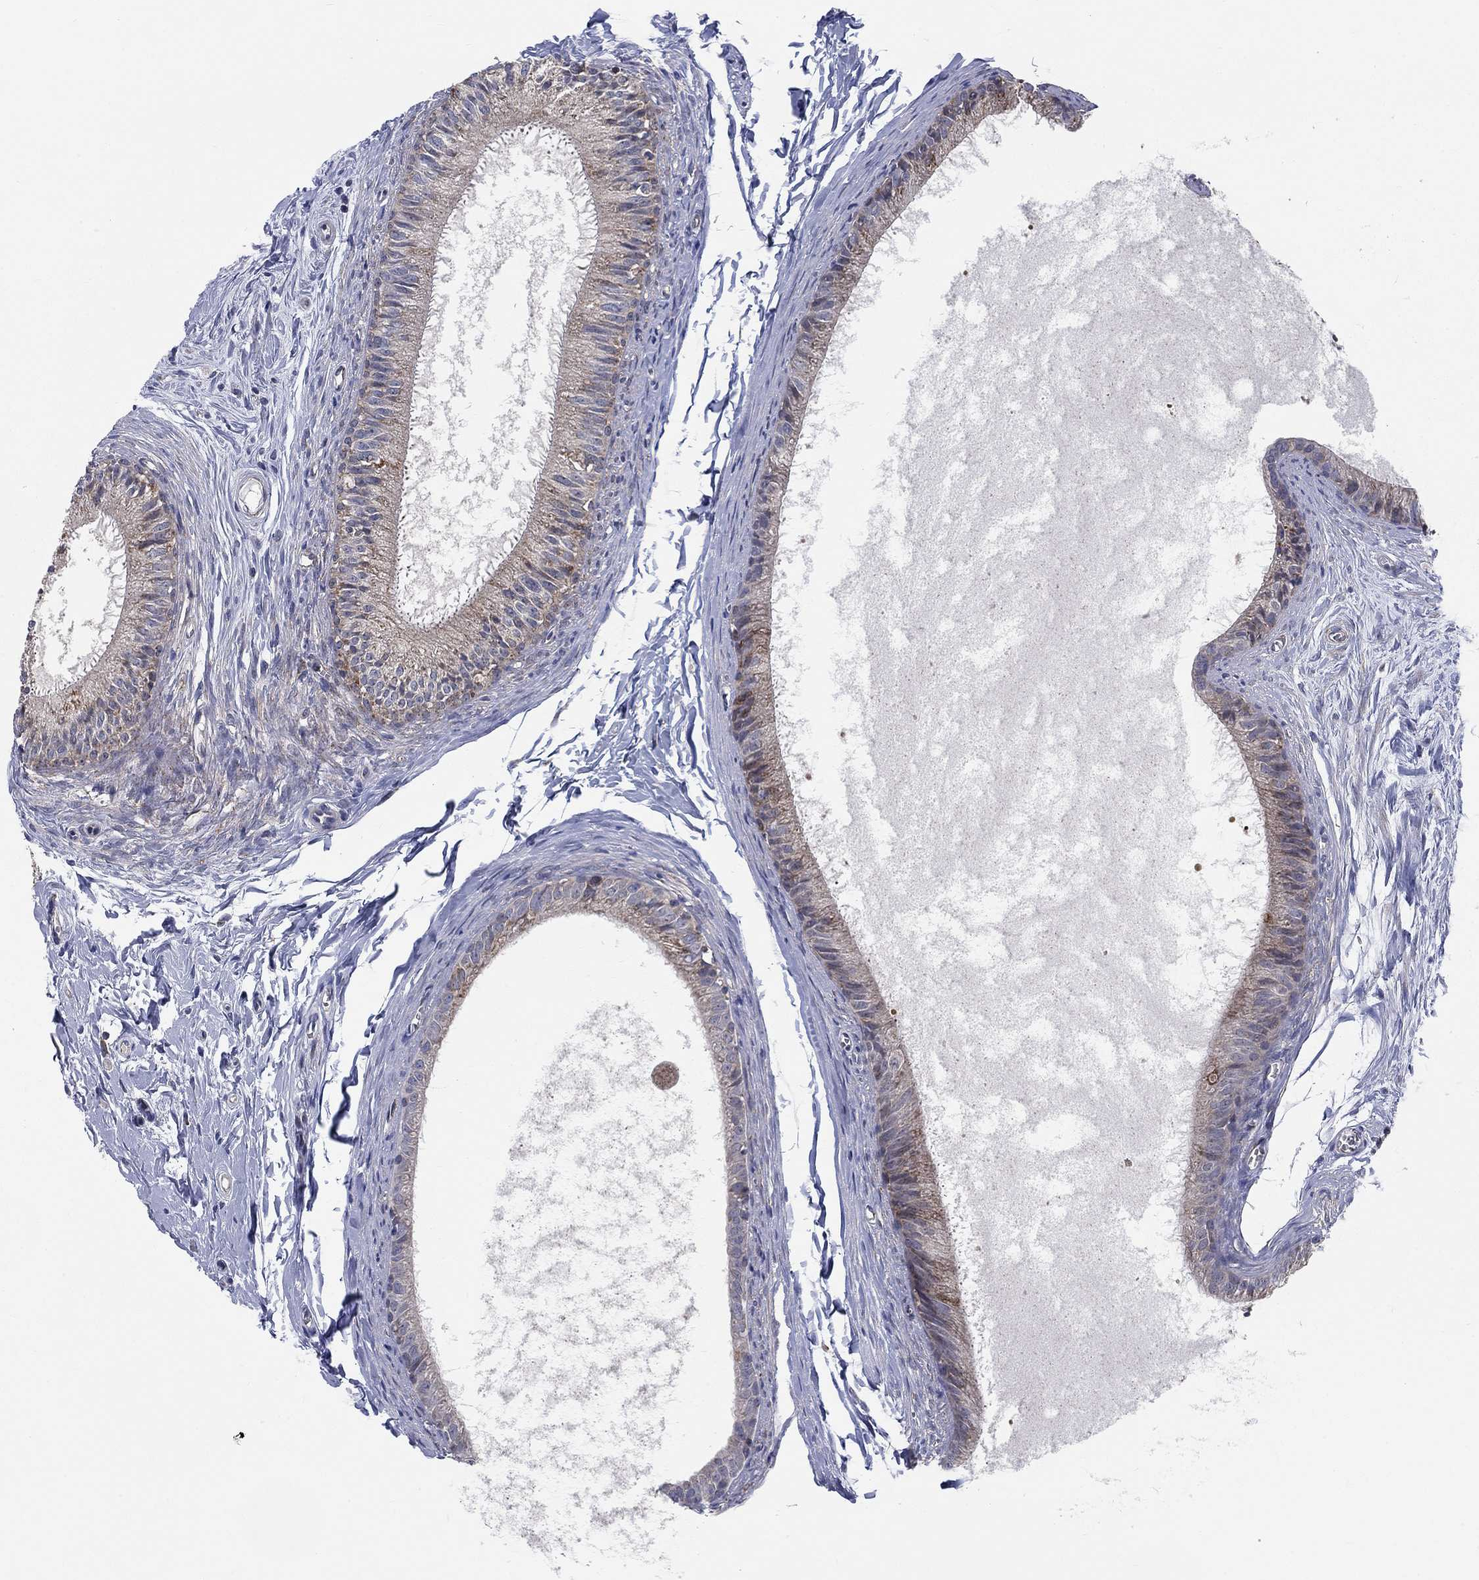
{"staining": {"intensity": "moderate", "quantity": "25%-75%", "location": "cytoplasmic/membranous"}, "tissue": "epididymis", "cell_type": "Glandular cells", "image_type": "normal", "snomed": [{"axis": "morphology", "description": "Normal tissue, NOS"}, {"axis": "topography", "description": "Epididymis"}], "caption": "Immunohistochemical staining of benign epididymis exhibits medium levels of moderate cytoplasmic/membranous expression in about 25%-75% of glandular cells. (DAB IHC, brown staining for protein, blue staining for nuclei).", "gene": "NME7", "patient": {"sex": "male", "age": 51}}